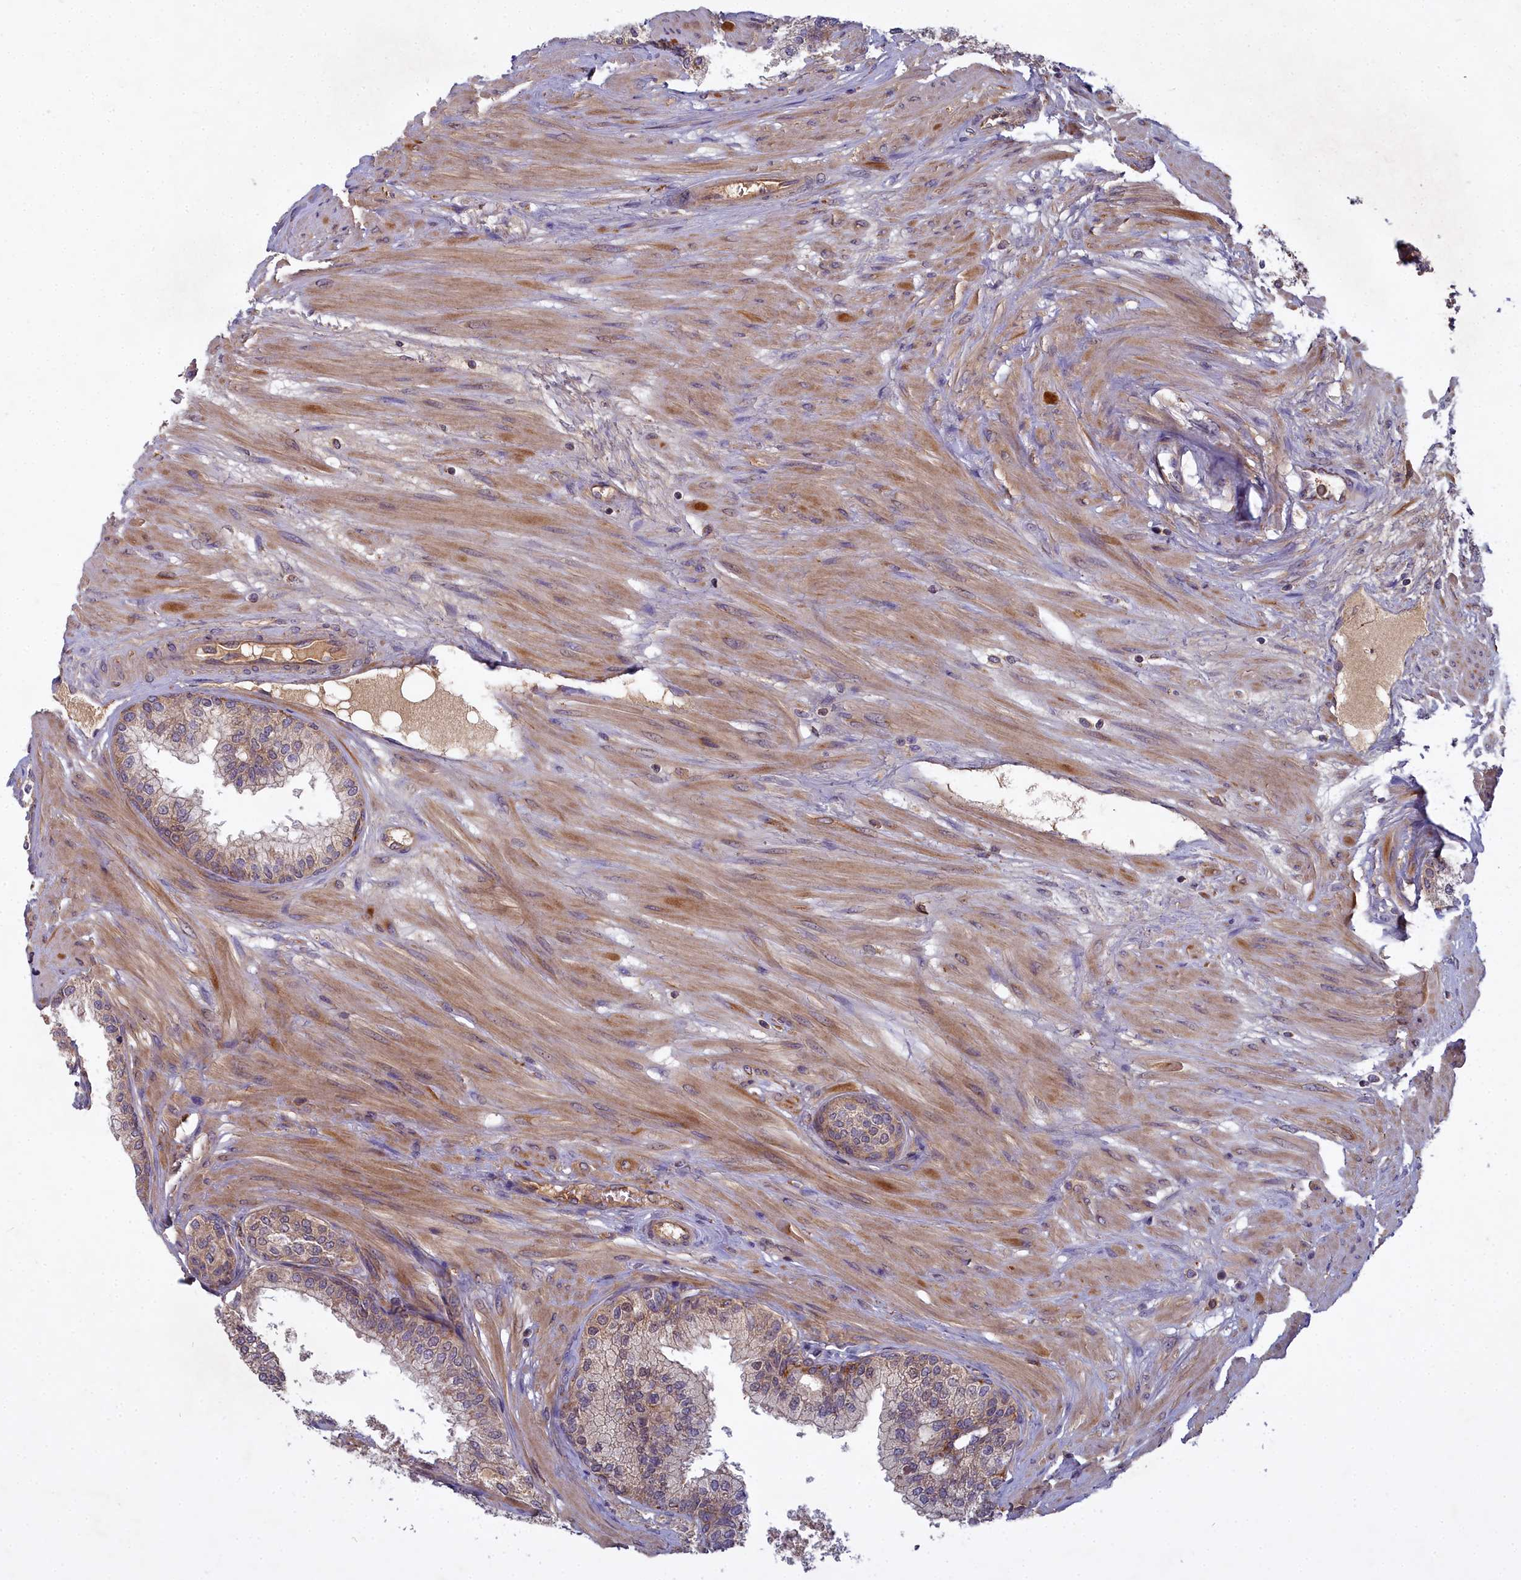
{"staining": {"intensity": "moderate", "quantity": ">75%", "location": "cytoplasmic/membranous"}, "tissue": "prostate", "cell_type": "Glandular cells", "image_type": "normal", "snomed": [{"axis": "morphology", "description": "Normal tissue, NOS"}, {"axis": "topography", "description": "Prostate"}], "caption": "Protein analysis of unremarkable prostate displays moderate cytoplasmic/membranous expression in approximately >75% of glandular cells.", "gene": "CCDC167", "patient": {"sex": "male", "age": 60}}